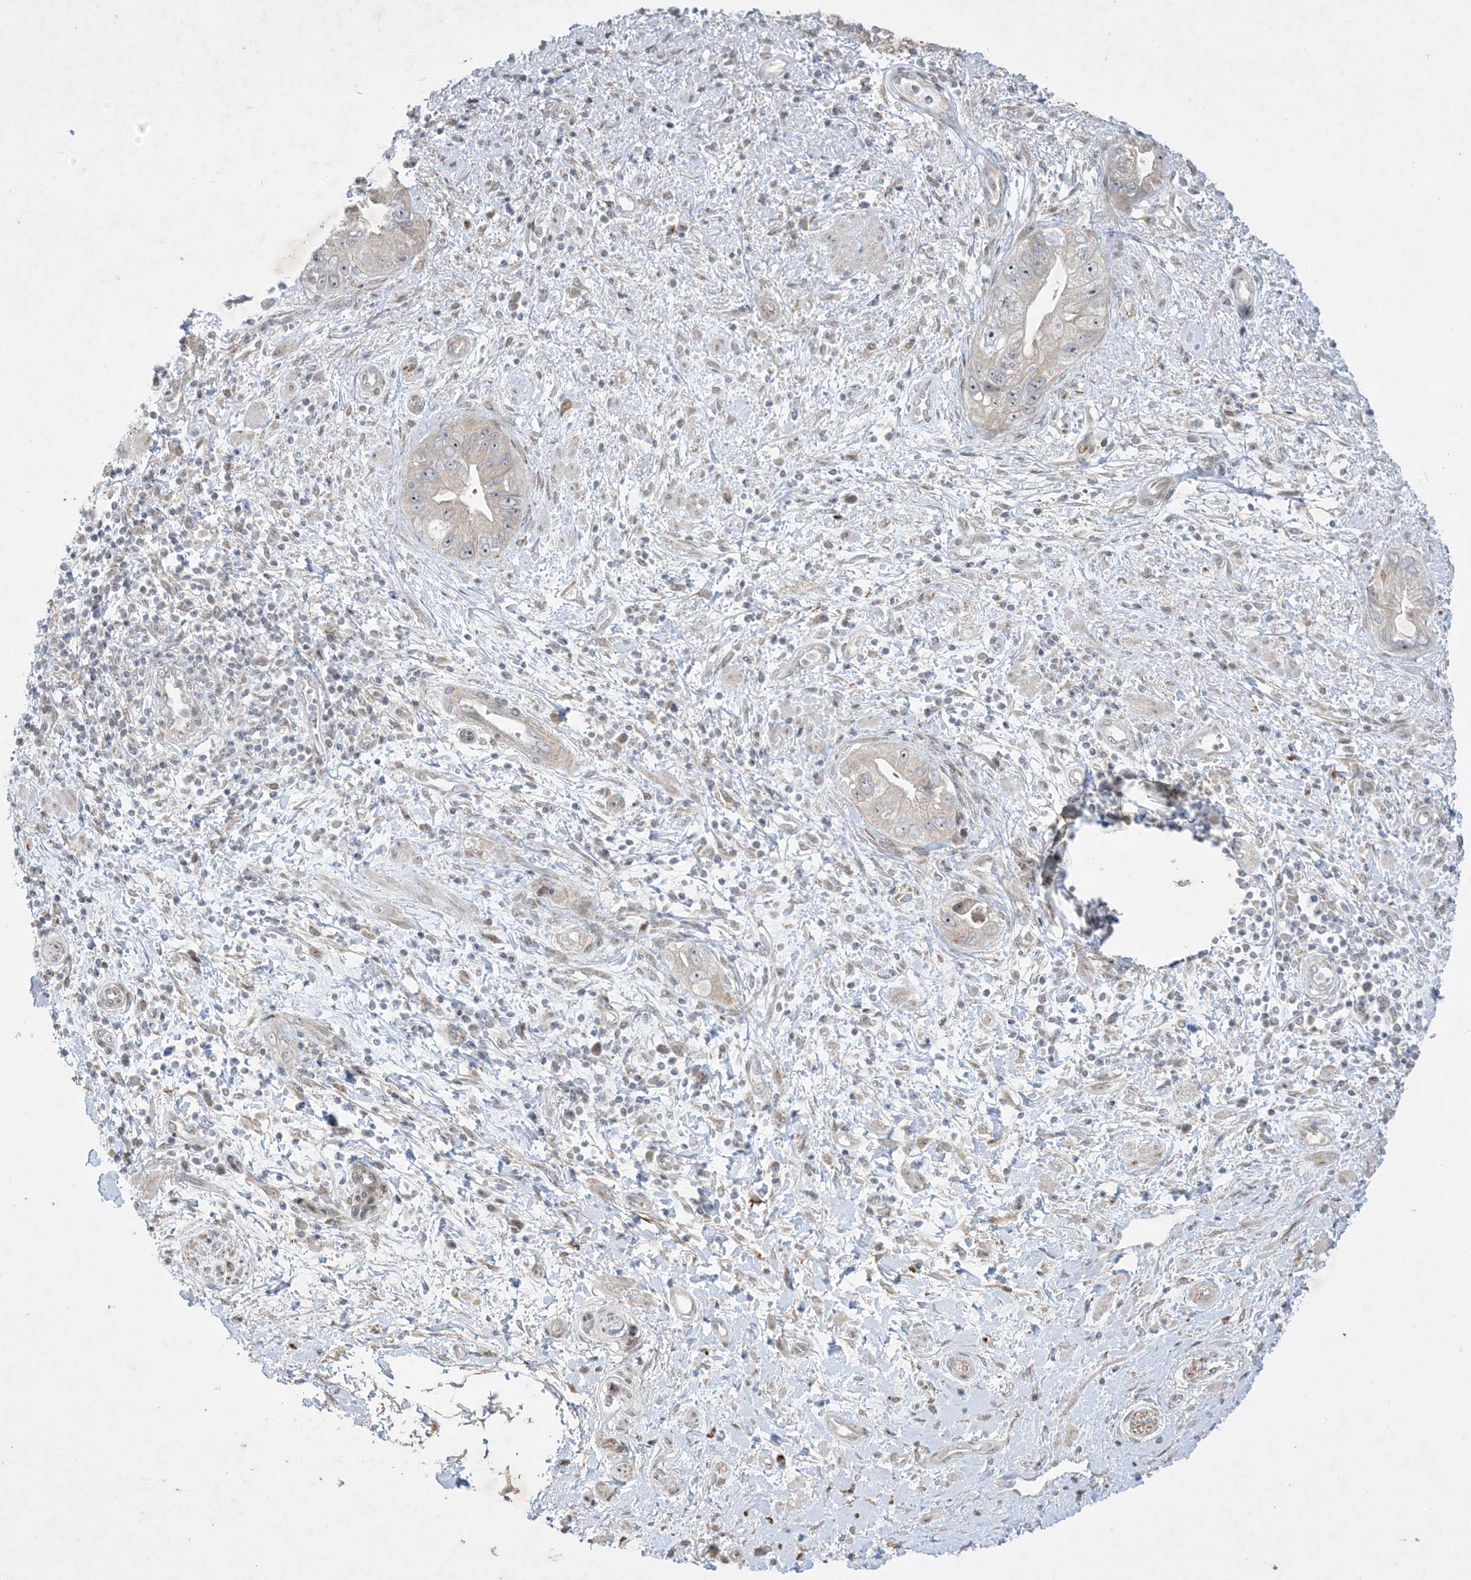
{"staining": {"intensity": "weak", "quantity": "<25%", "location": "cytoplasmic/membranous"}, "tissue": "pancreatic cancer", "cell_type": "Tumor cells", "image_type": "cancer", "snomed": [{"axis": "morphology", "description": "Adenocarcinoma, NOS"}, {"axis": "topography", "description": "Pancreas"}], "caption": "The immunohistochemistry (IHC) histopathology image has no significant positivity in tumor cells of pancreatic cancer (adenocarcinoma) tissue.", "gene": "SOGA3", "patient": {"sex": "female", "age": 73}}